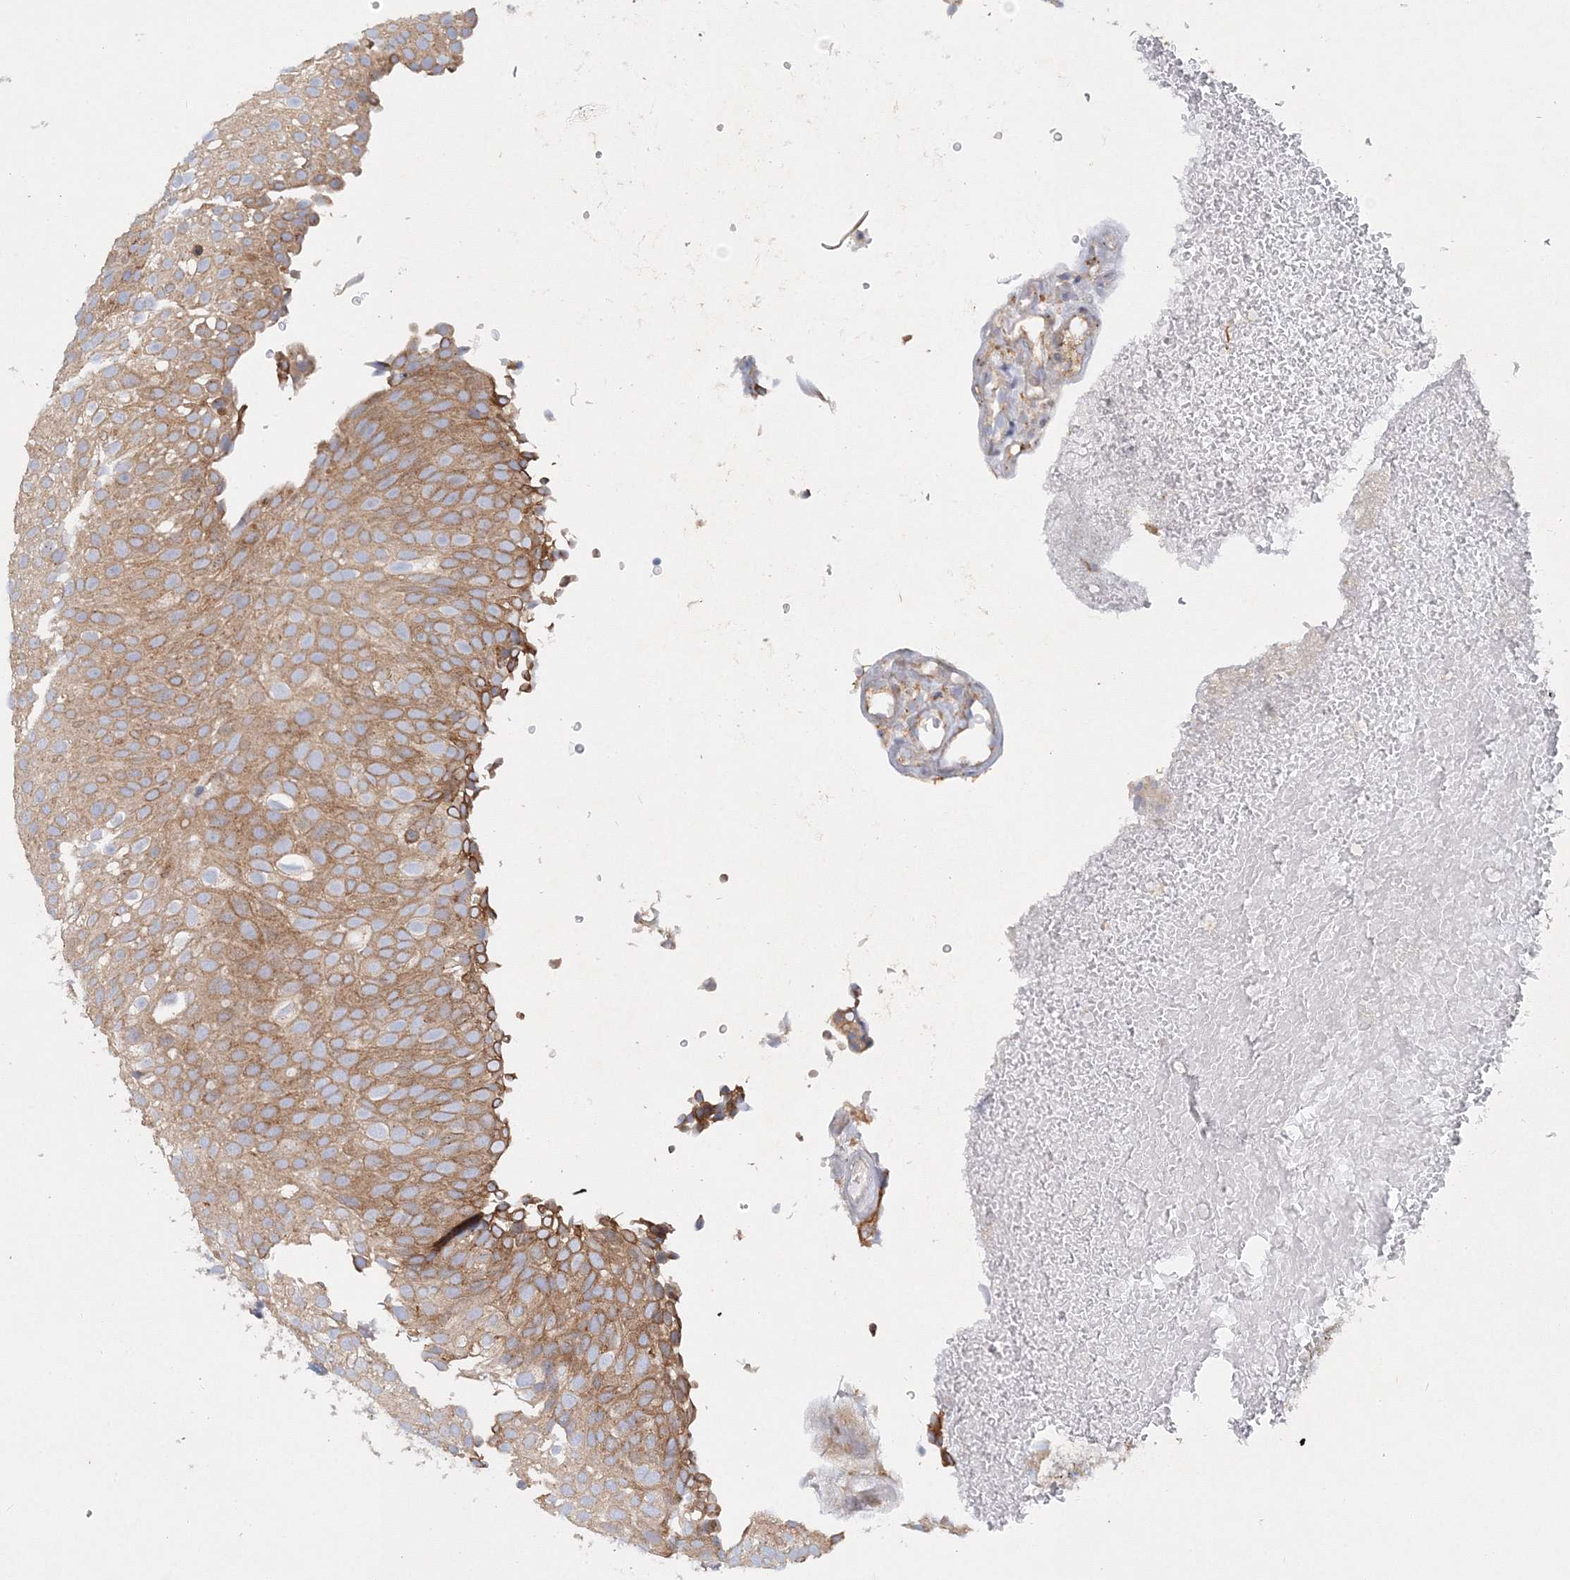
{"staining": {"intensity": "moderate", "quantity": ">75%", "location": "cytoplasmic/membranous"}, "tissue": "urothelial cancer", "cell_type": "Tumor cells", "image_type": "cancer", "snomed": [{"axis": "morphology", "description": "Urothelial carcinoma, Low grade"}, {"axis": "topography", "description": "Urinary bladder"}], "caption": "DAB (3,3'-diaminobenzidine) immunohistochemical staining of urothelial cancer shows moderate cytoplasmic/membranous protein staining in approximately >75% of tumor cells. (DAB (3,3'-diaminobenzidine) IHC with brightfield microscopy, high magnification).", "gene": "SEC23IP", "patient": {"sex": "male", "age": 78}}